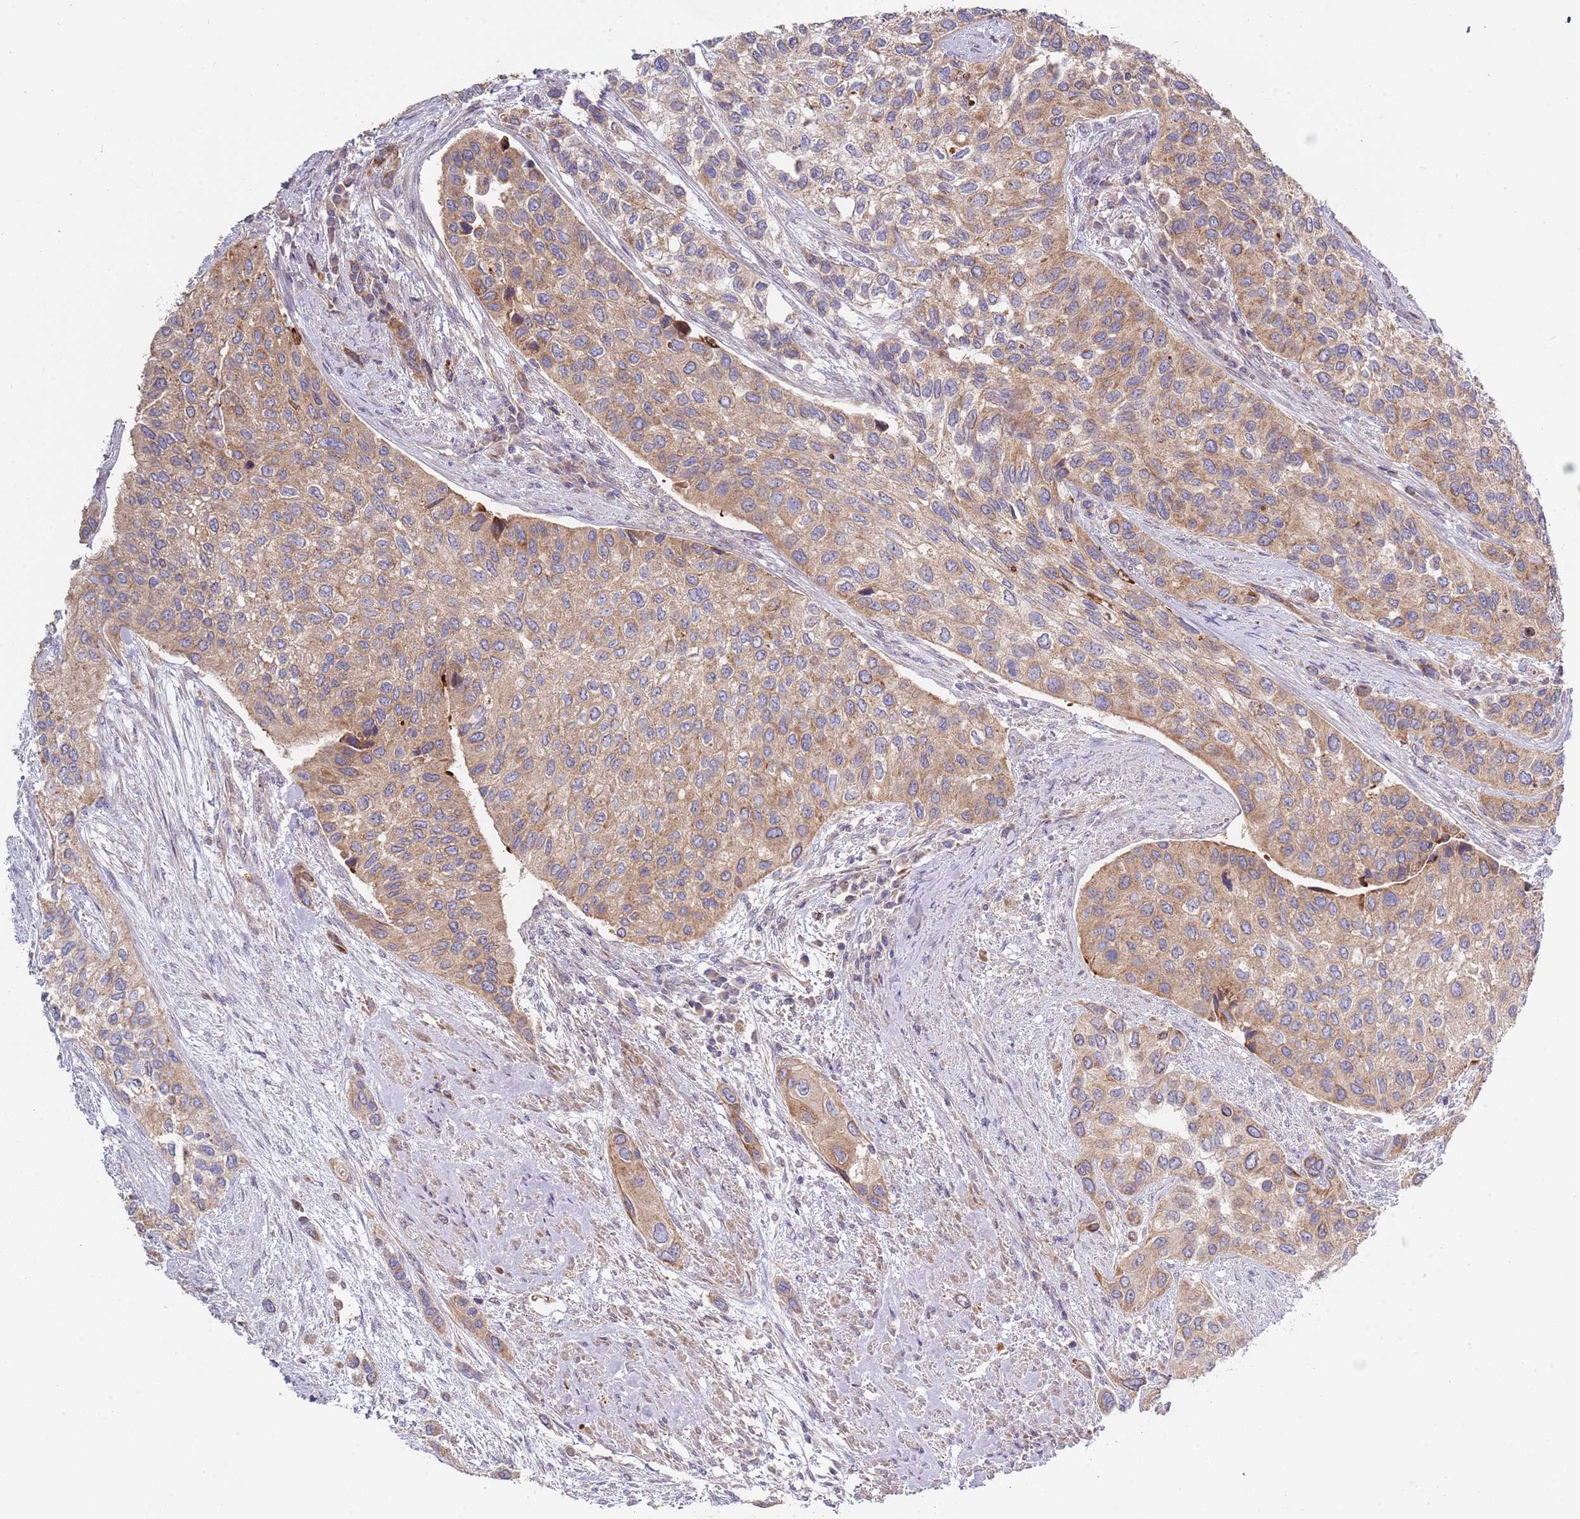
{"staining": {"intensity": "moderate", "quantity": ">75%", "location": "cytoplasmic/membranous"}, "tissue": "urothelial cancer", "cell_type": "Tumor cells", "image_type": "cancer", "snomed": [{"axis": "morphology", "description": "Normal tissue, NOS"}, {"axis": "morphology", "description": "Urothelial carcinoma, High grade"}, {"axis": "topography", "description": "Vascular tissue"}, {"axis": "topography", "description": "Urinary bladder"}], "caption": "An immunohistochemistry image of tumor tissue is shown. Protein staining in brown highlights moderate cytoplasmic/membranous positivity in high-grade urothelial carcinoma within tumor cells. Using DAB (3,3'-diaminobenzidine) (brown) and hematoxylin (blue) stains, captured at high magnification using brightfield microscopy.", "gene": "ABCC10", "patient": {"sex": "female", "age": 56}}